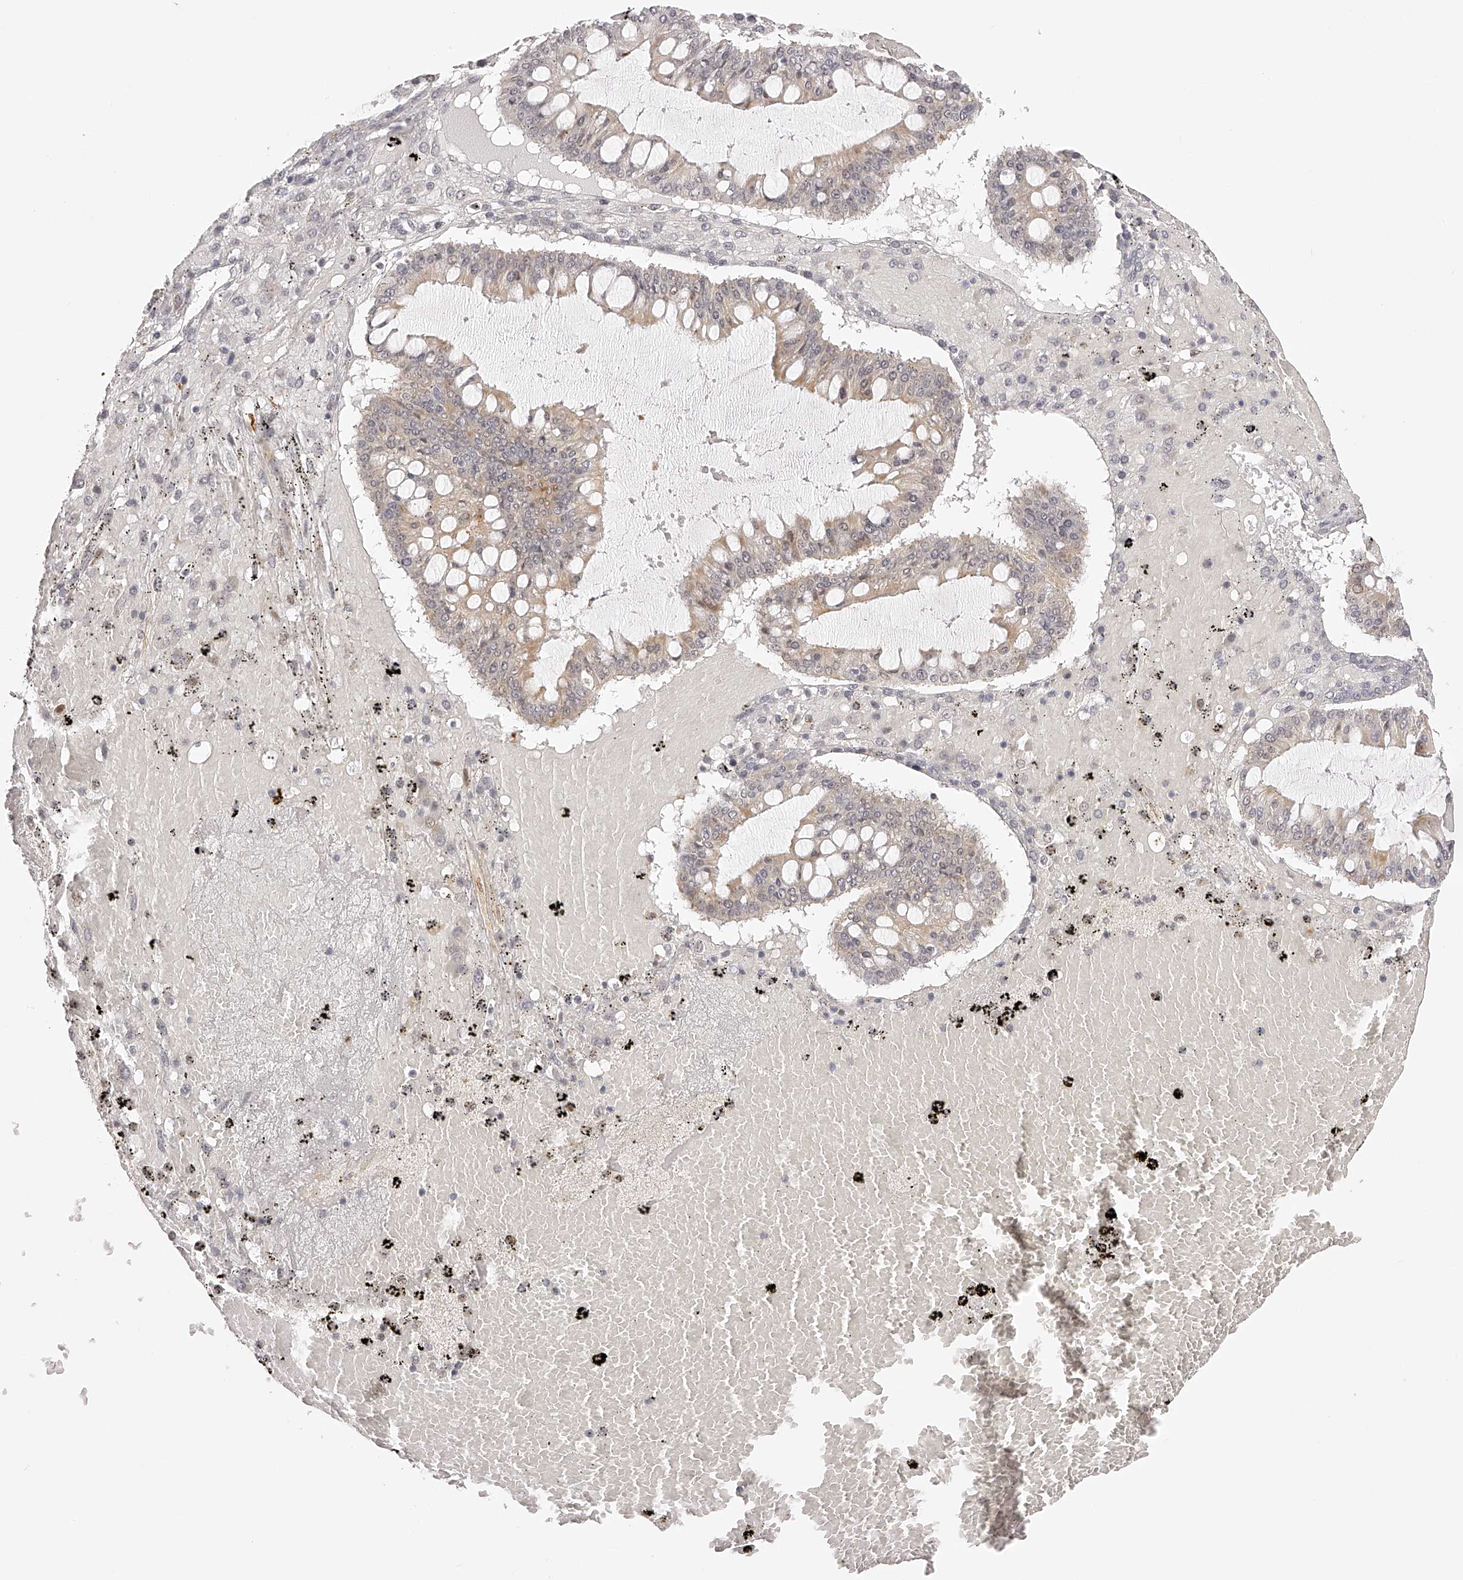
{"staining": {"intensity": "weak", "quantity": "25%-75%", "location": "cytoplasmic/membranous"}, "tissue": "ovarian cancer", "cell_type": "Tumor cells", "image_type": "cancer", "snomed": [{"axis": "morphology", "description": "Cystadenocarcinoma, mucinous, NOS"}, {"axis": "topography", "description": "Ovary"}], "caption": "Human ovarian mucinous cystadenocarcinoma stained with a protein marker demonstrates weak staining in tumor cells.", "gene": "PLEKHG1", "patient": {"sex": "female", "age": 73}}